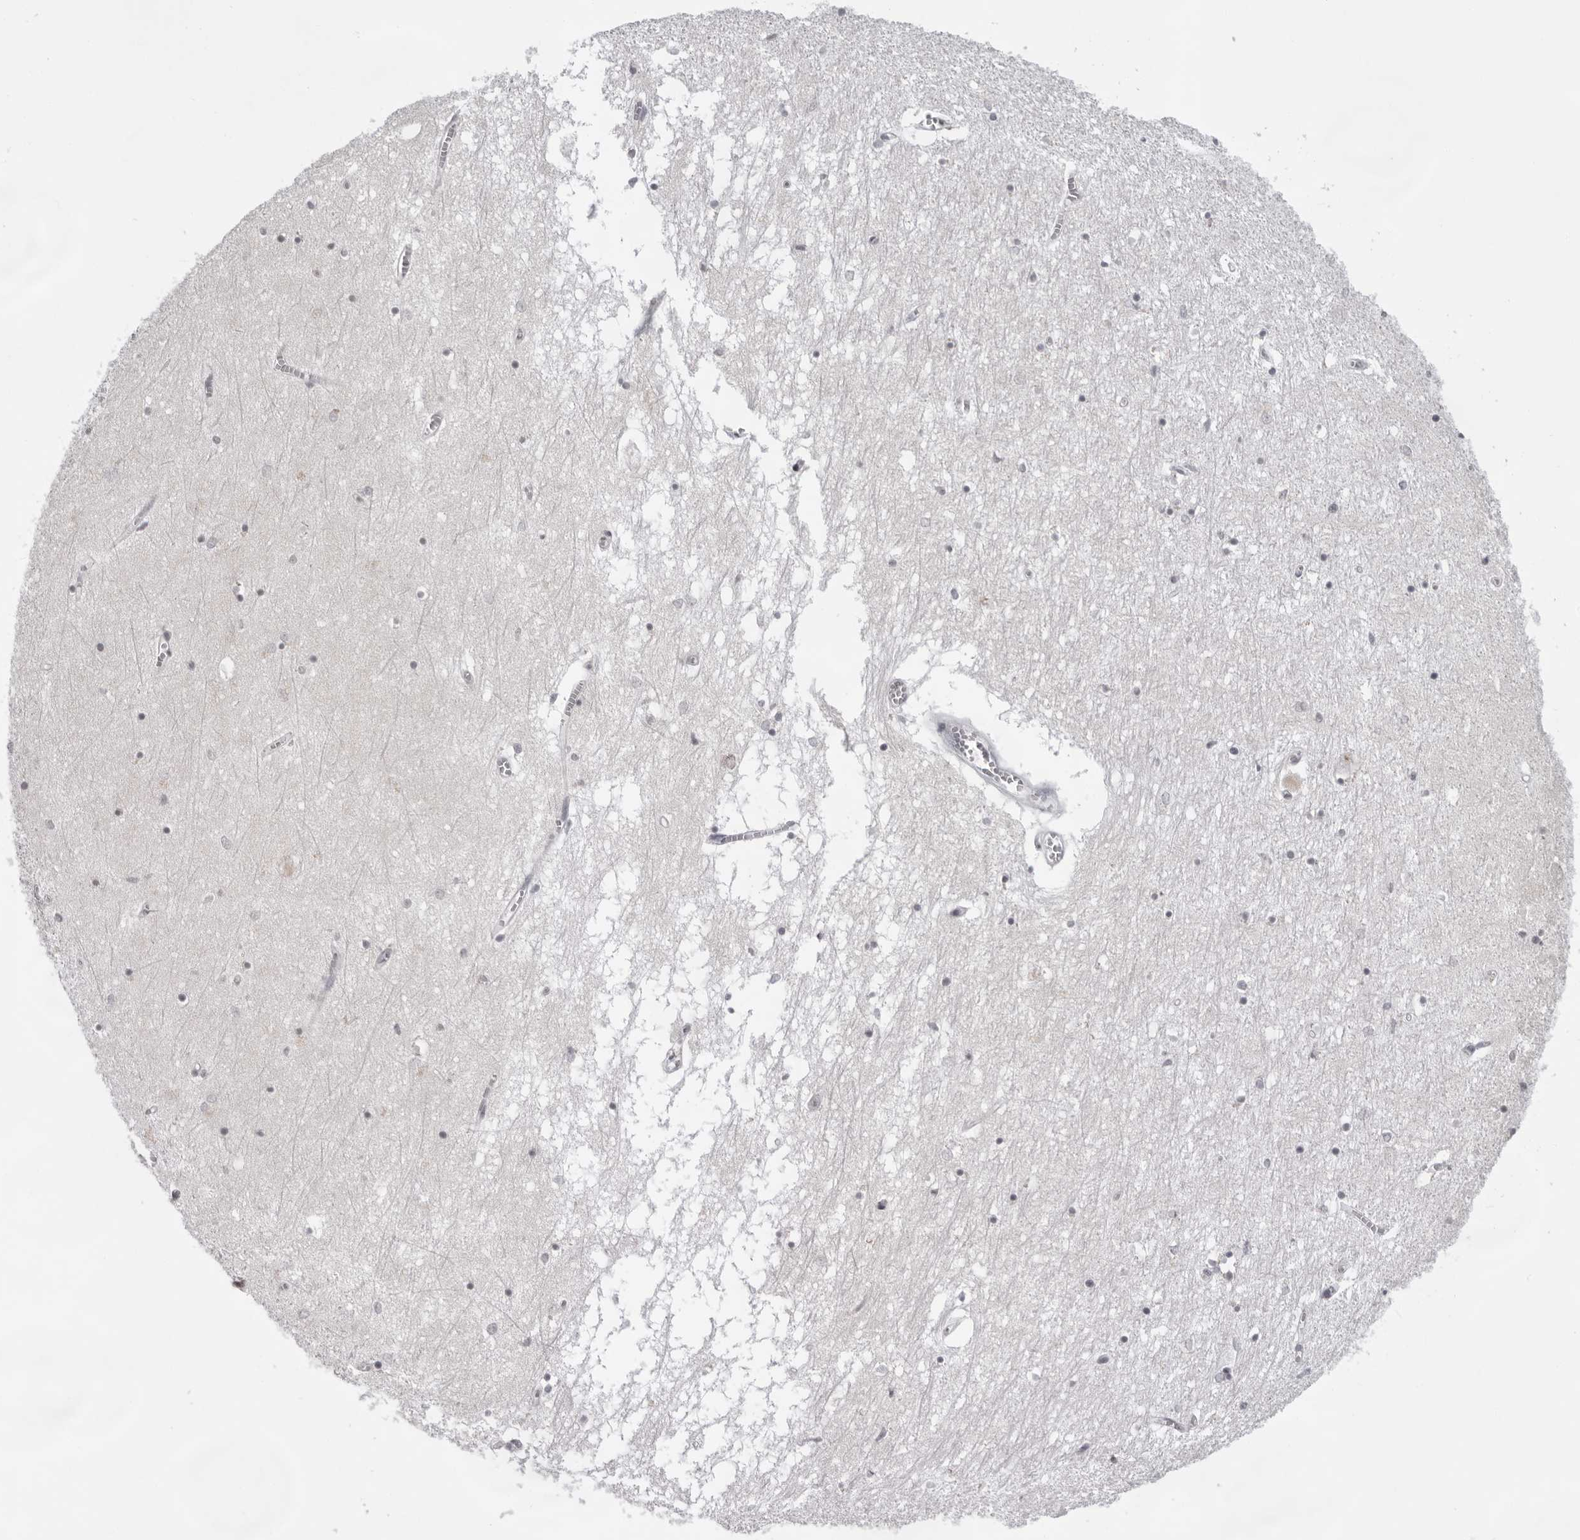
{"staining": {"intensity": "weak", "quantity": "<25%", "location": "nuclear"}, "tissue": "hippocampus", "cell_type": "Glial cells", "image_type": "normal", "snomed": [{"axis": "morphology", "description": "Normal tissue, NOS"}, {"axis": "topography", "description": "Hippocampus"}], "caption": "This image is of unremarkable hippocampus stained with immunohistochemistry (IHC) to label a protein in brown with the nuclei are counter-stained blue. There is no staining in glial cells.", "gene": "EXOSC10", "patient": {"sex": "male", "age": 70}}